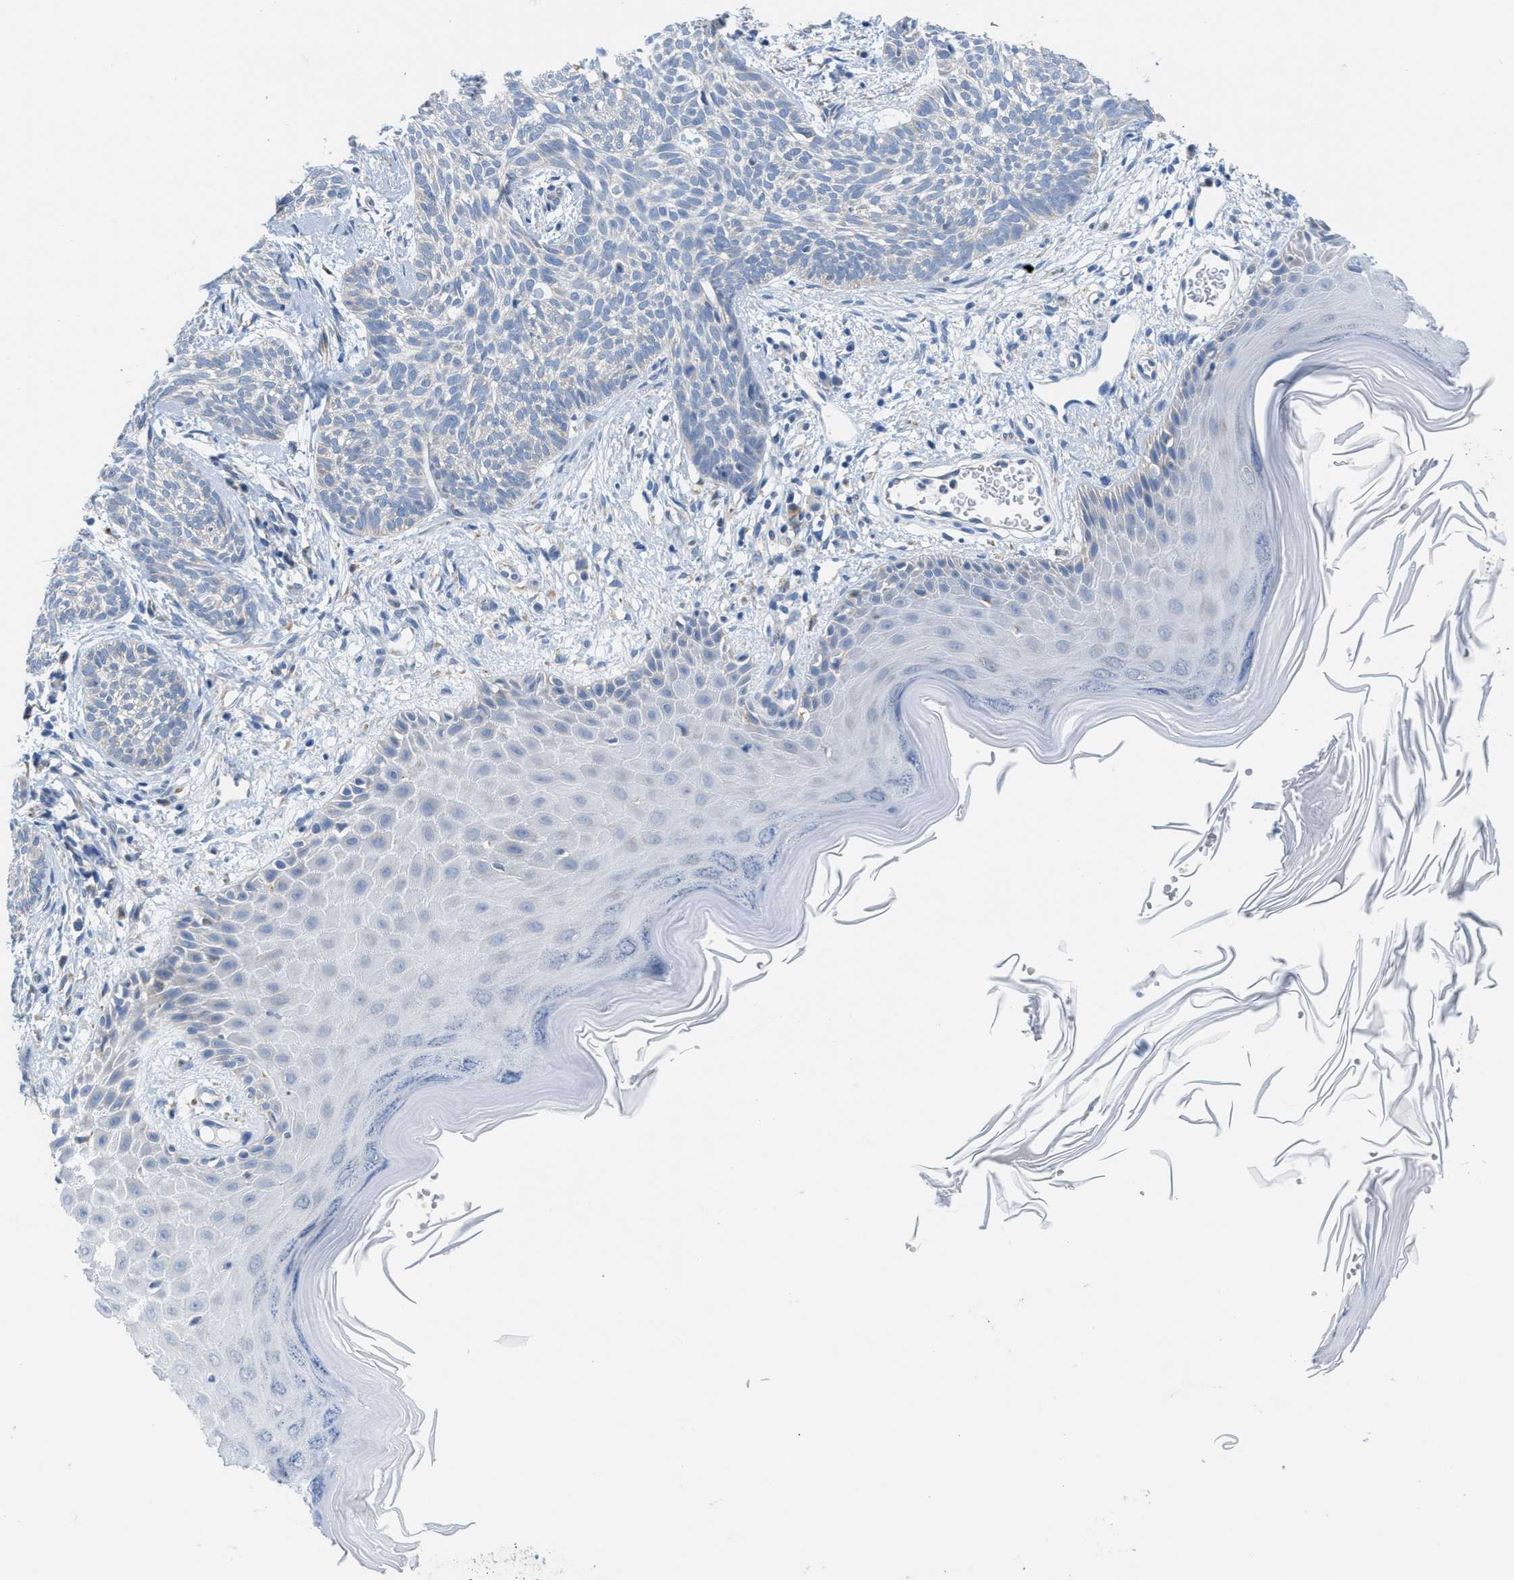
{"staining": {"intensity": "negative", "quantity": "none", "location": "none"}, "tissue": "skin cancer", "cell_type": "Tumor cells", "image_type": "cancer", "snomed": [{"axis": "morphology", "description": "Basal cell carcinoma"}, {"axis": "topography", "description": "Skin"}], "caption": "Immunohistochemical staining of human skin cancer displays no significant positivity in tumor cells. (DAB IHC visualized using brightfield microscopy, high magnification).", "gene": "PTDSS1", "patient": {"sex": "female", "age": 59}}